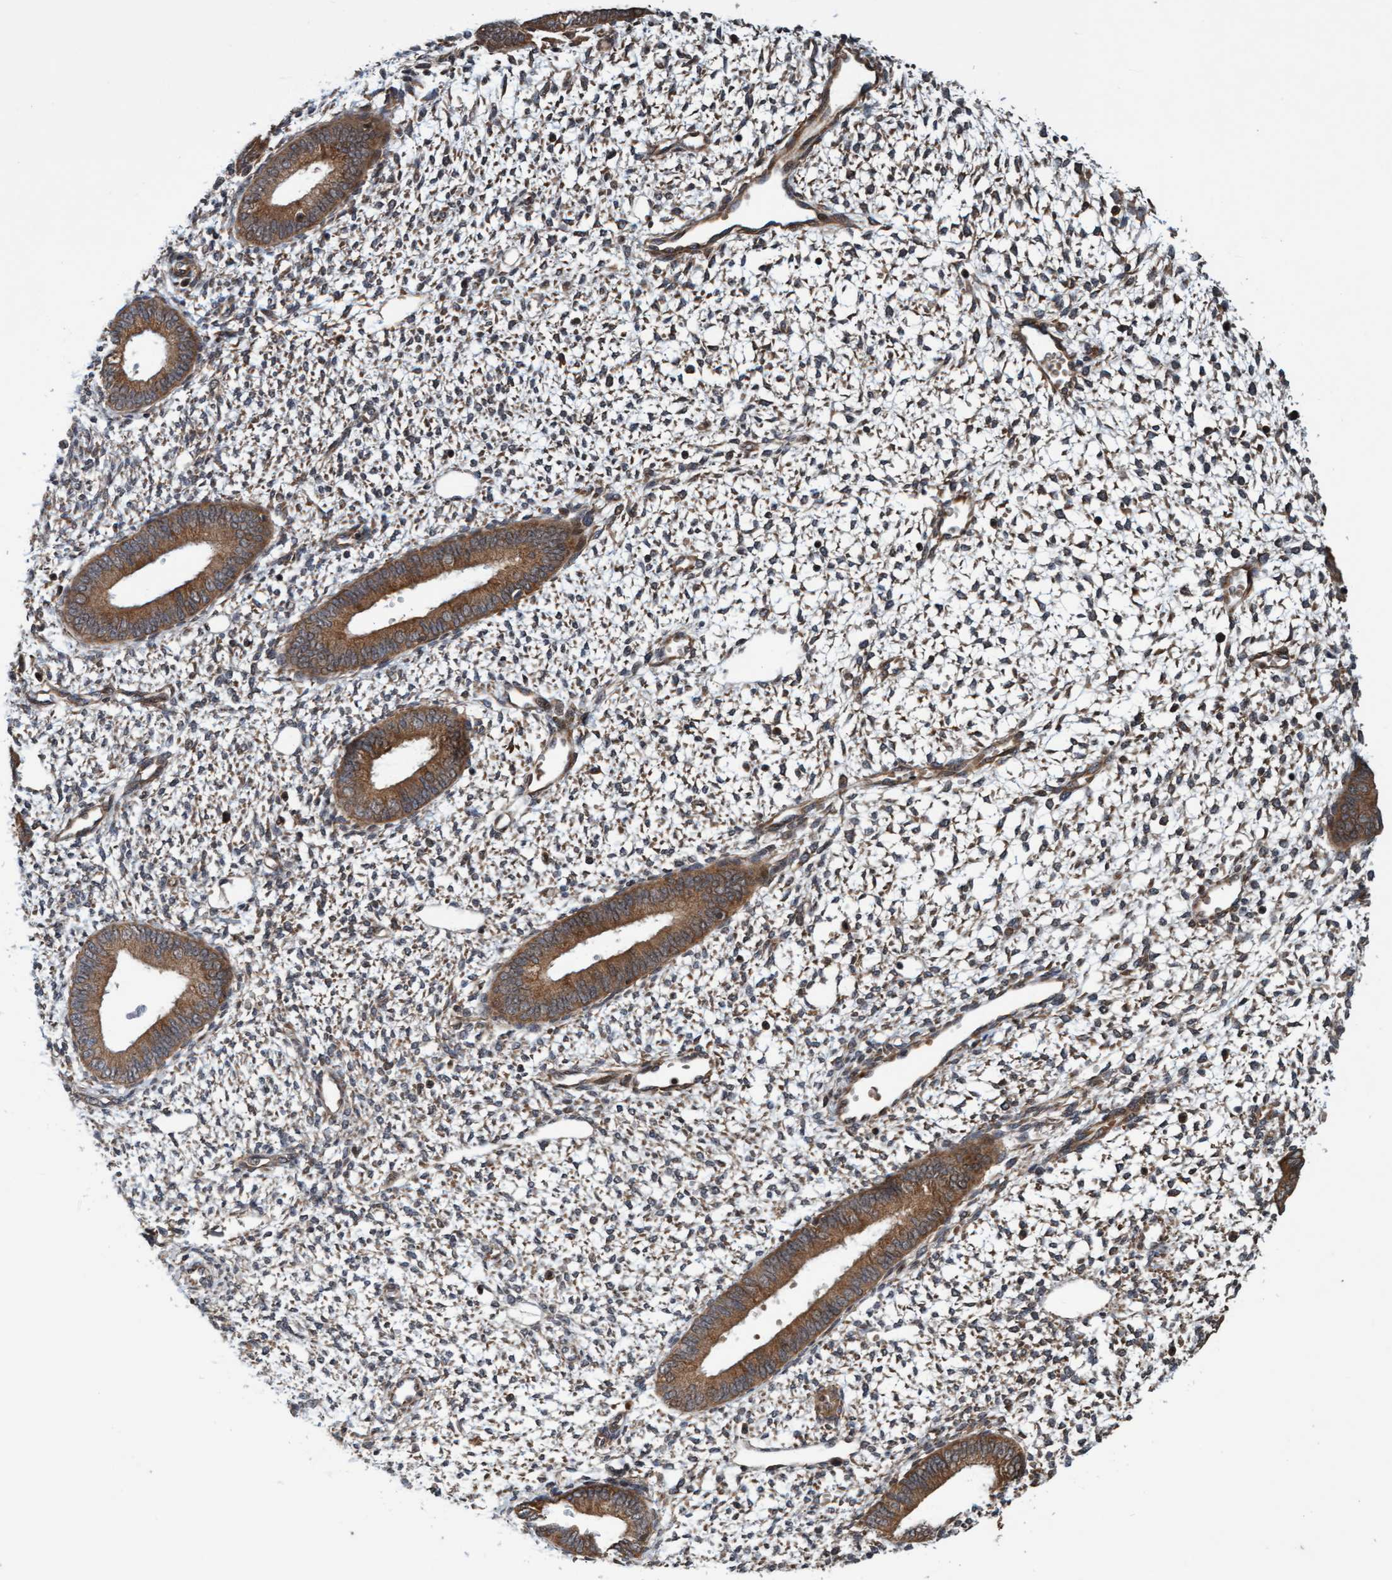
{"staining": {"intensity": "weak", "quantity": ">75%", "location": "cytoplasmic/membranous"}, "tissue": "endometrium", "cell_type": "Cells in endometrial stroma", "image_type": "normal", "snomed": [{"axis": "morphology", "description": "Normal tissue, NOS"}, {"axis": "topography", "description": "Endometrium"}], "caption": "DAB immunohistochemical staining of normal endometrium exhibits weak cytoplasmic/membranous protein positivity in approximately >75% of cells in endometrial stroma.", "gene": "MLXIP", "patient": {"sex": "female", "age": 46}}